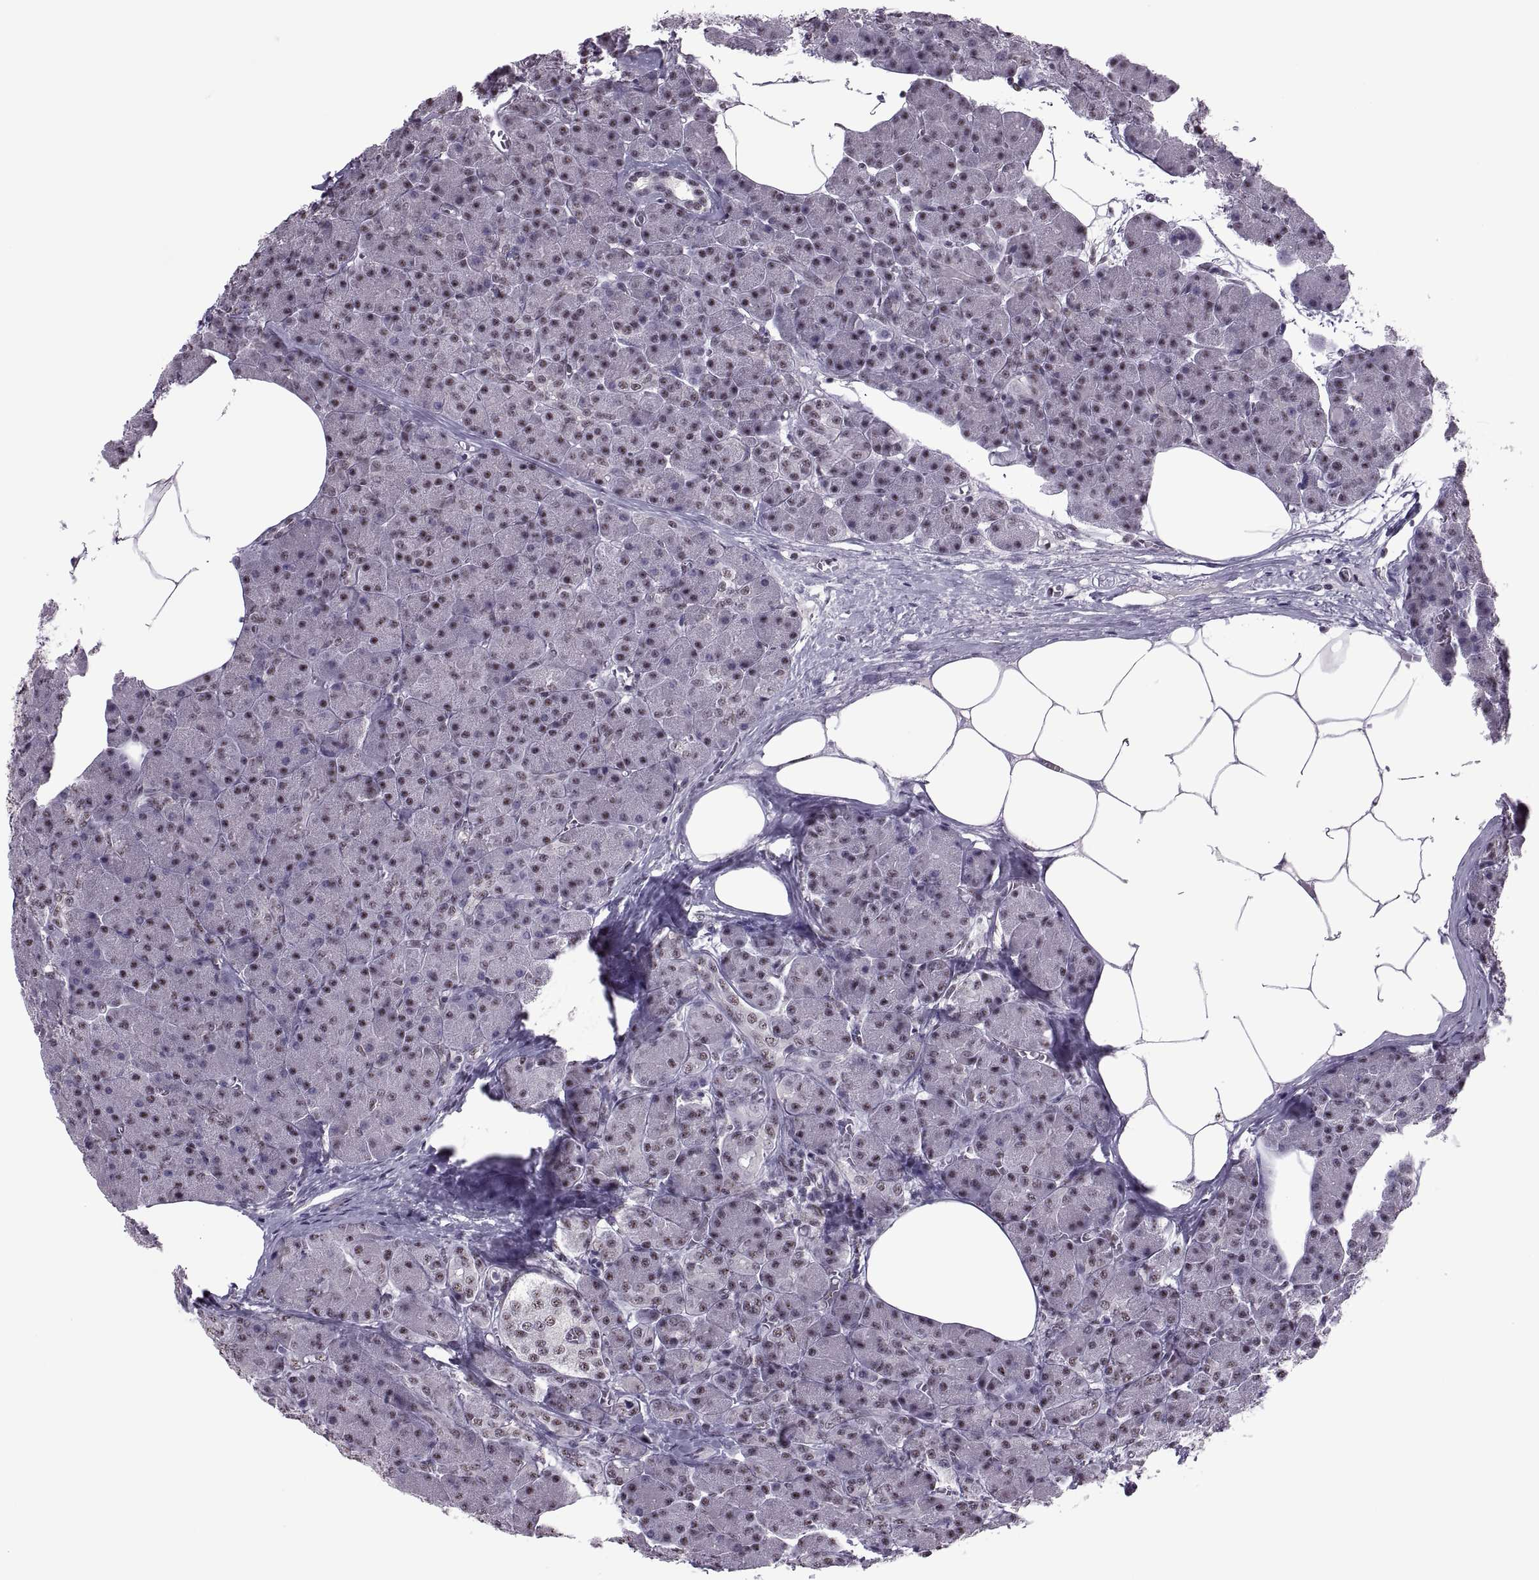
{"staining": {"intensity": "weak", "quantity": "25%-75%", "location": "nuclear"}, "tissue": "pancreas", "cell_type": "Exocrine glandular cells", "image_type": "normal", "snomed": [{"axis": "morphology", "description": "Normal tissue, NOS"}, {"axis": "topography", "description": "Pancreas"}], "caption": "Protein staining by IHC displays weak nuclear expression in about 25%-75% of exocrine glandular cells in normal pancreas.", "gene": "MAGEA4", "patient": {"sex": "female", "age": 45}}